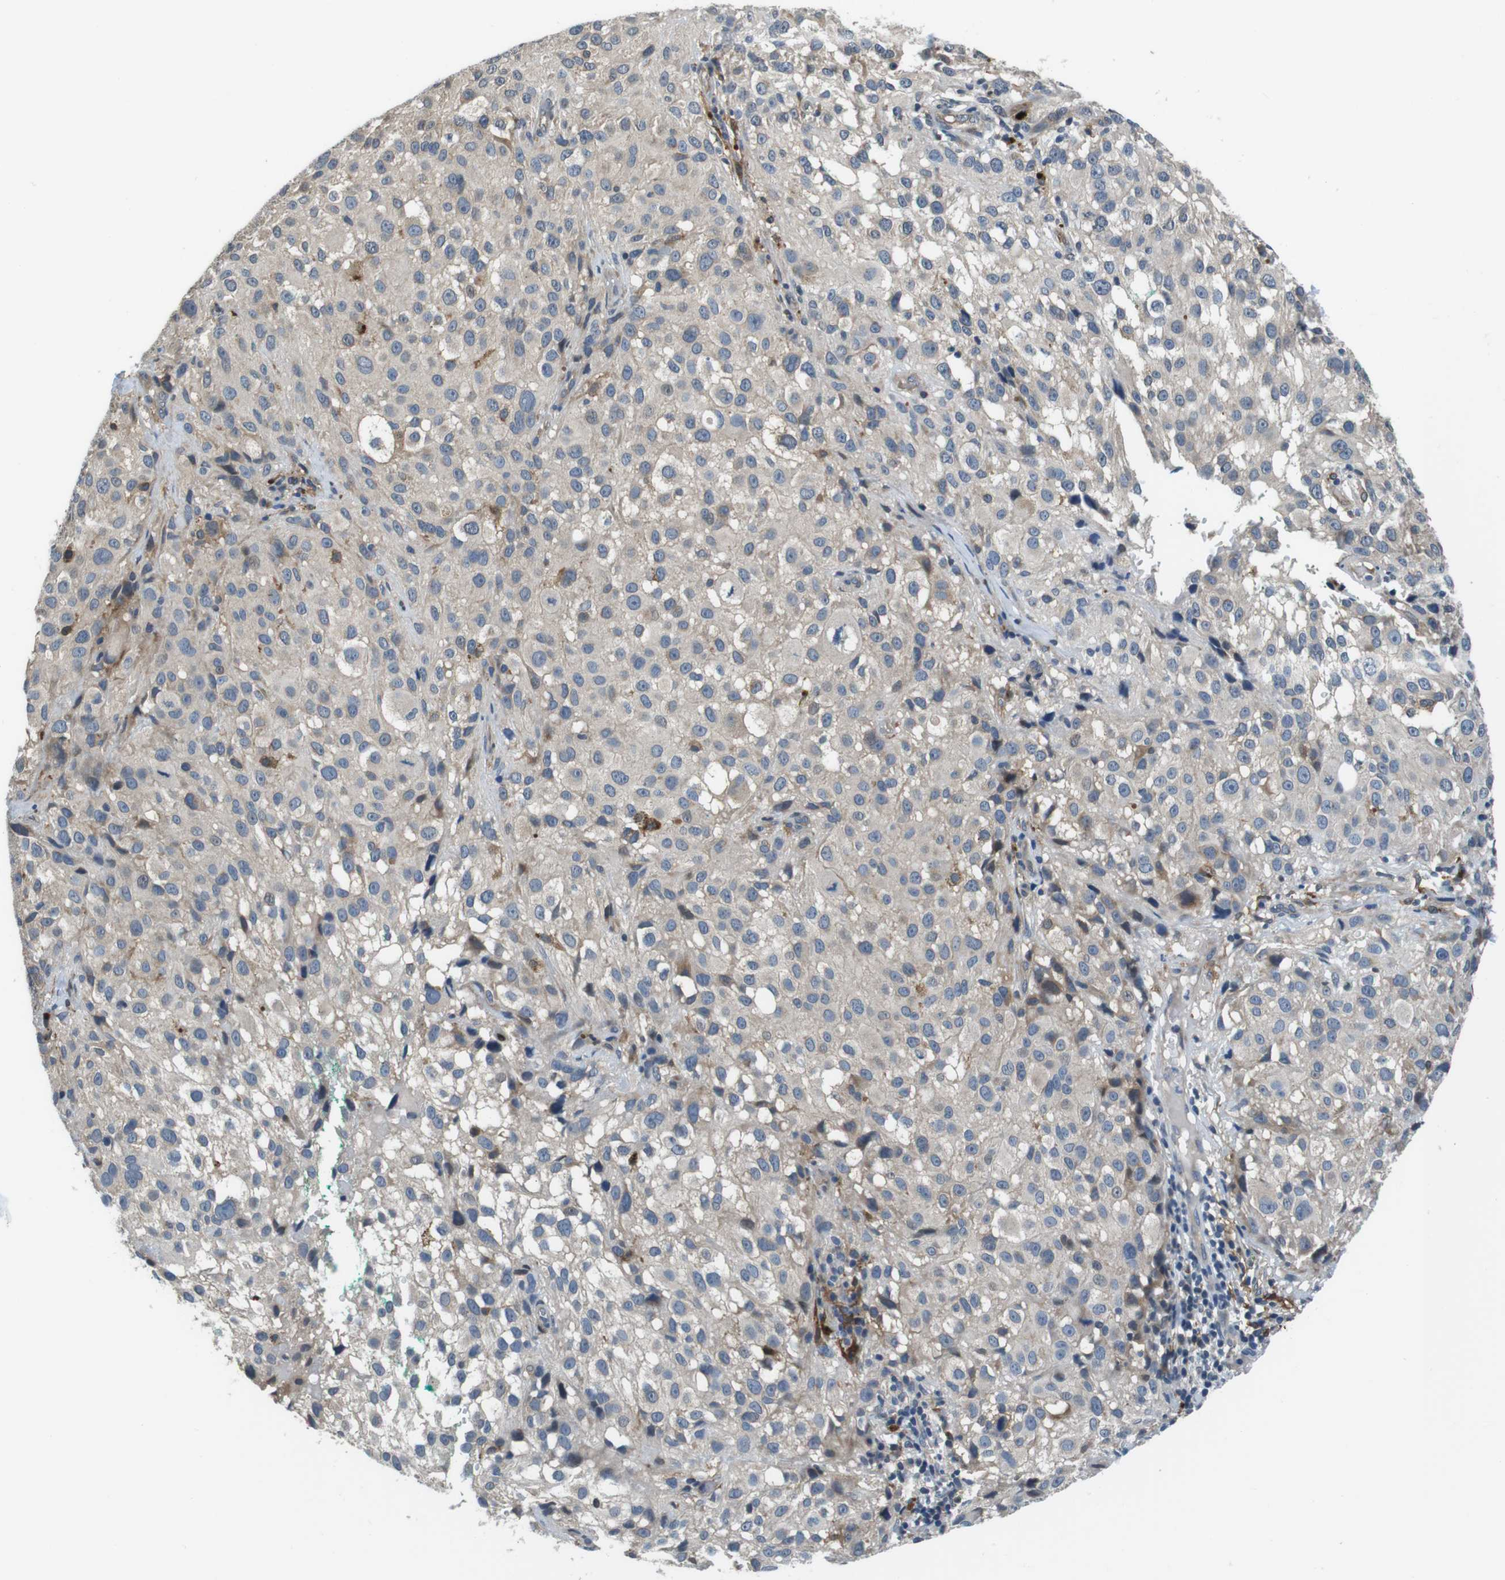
{"staining": {"intensity": "negative", "quantity": "none", "location": "none"}, "tissue": "melanoma", "cell_type": "Tumor cells", "image_type": "cancer", "snomed": [{"axis": "morphology", "description": "Necrosis, NOS"}, {"axis": "morphology", "description": "Malignant melanoma, NOS"}, {"axis": "topography", "description": "Skin"}], "caption": "Malignant melanoma was stained to show a protein in brown. There is no significant positivity in tumor cells. Brightfield microscopy of immunohistochemistry (IHC) stained with DAB (brown) and hematoxylin (blue), captured at high magnification.", "gene": "CD163L1", "patient": {"sex": "female", "age": 87}}